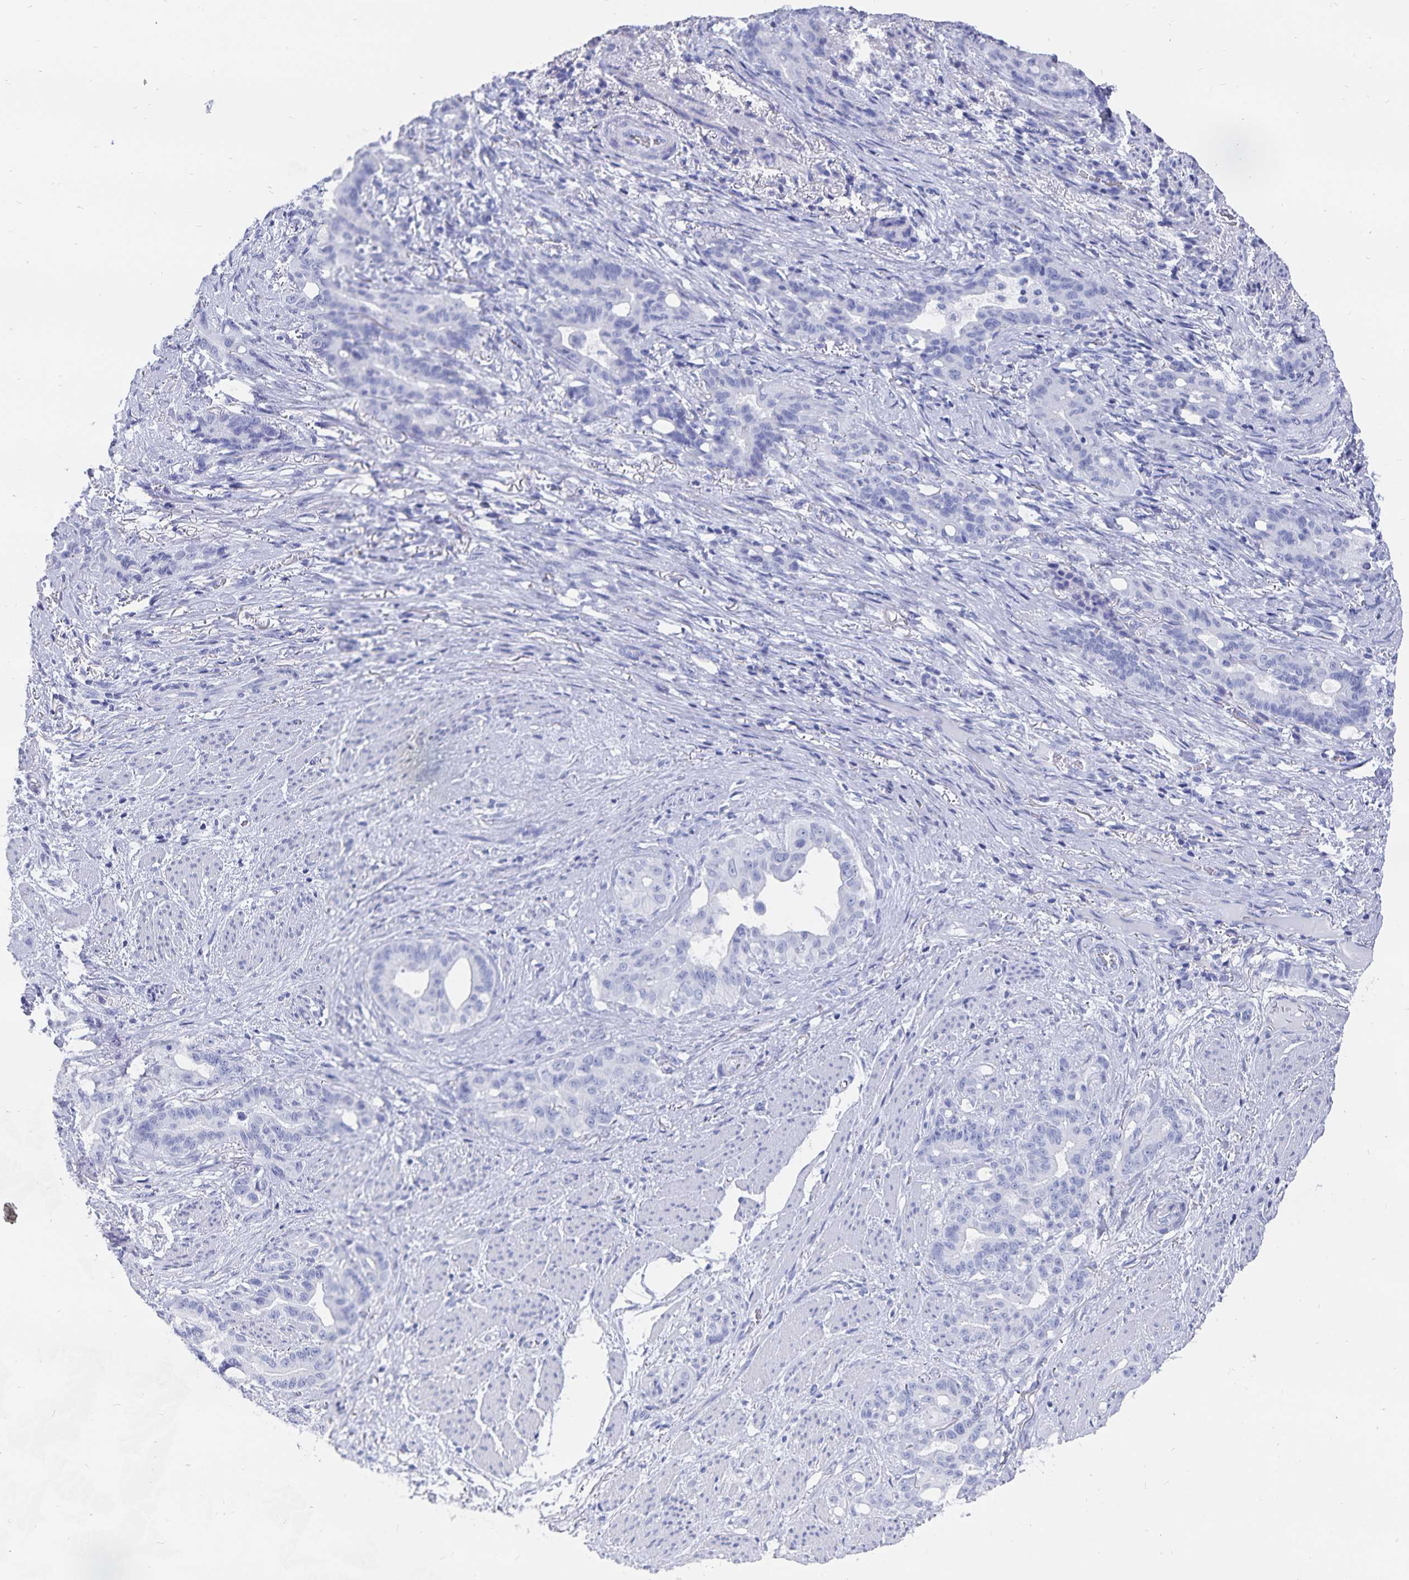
{"staining": {"intensity": "negative", "quantity": "none", "location": "none"}, "tissue": "stomach cancer", "cell_type": "Tumor cells", "image_type": "cancer", "snomed": [{"axis": "morphology", "description": "Normal tissue, NOS"}, {"axis": "morphology", "description": "Adenocarcinoma, NOS"}, {"axis": "topography", "description": "Esophagus"}, {"axis": "topography", "description": "Stomach, upper"}], "caption": "Immunohistochemical staining of adenocarcinoma (stomach) displays no significant staining in tumor cells.", "gene": "ADH1A", "patient": {"sex": "male", "age": 62}}